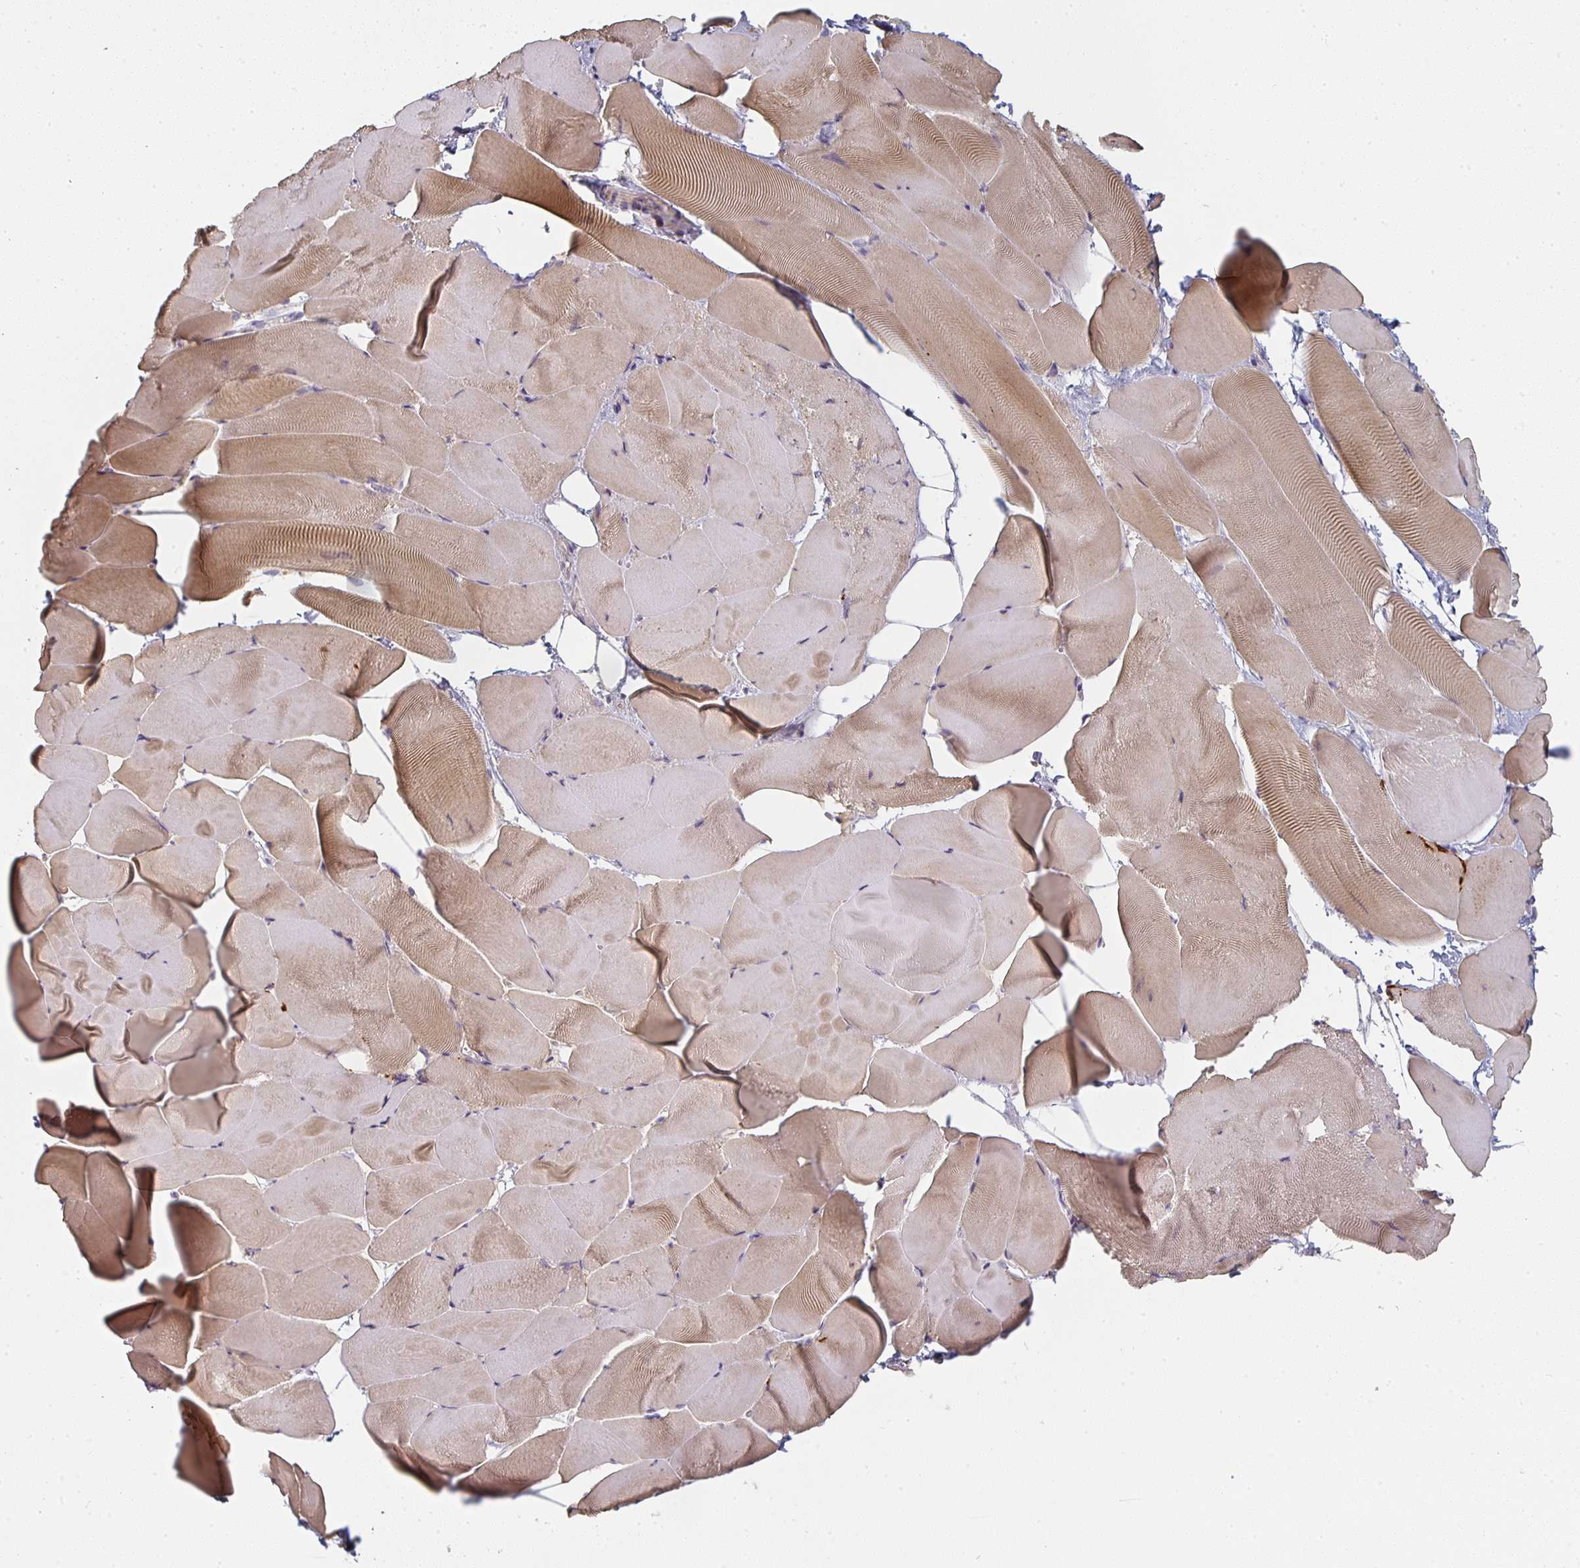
{"staining": {"intensity": "moderate", "quantity": "25%-75%", "location": "cytoplasmic/membranous"}, "tissue": "skeletal muscle", "cell_type": "Myocytes", "image_type": "normal", "snomed": [{"axis": "morphology", "description": "Normal tissue, NOS"}, {"axis": "topography", "description": "Skeletal muscle"}], "caption": "Myocytes demonstrate medium levels of moderate cytoplasmic/membranous staining in about 25%-75% of cells in unremarkable human skeletal muscle.", "gene": "CTHRC1", "patient": {"sex": "female", "age": 64}}